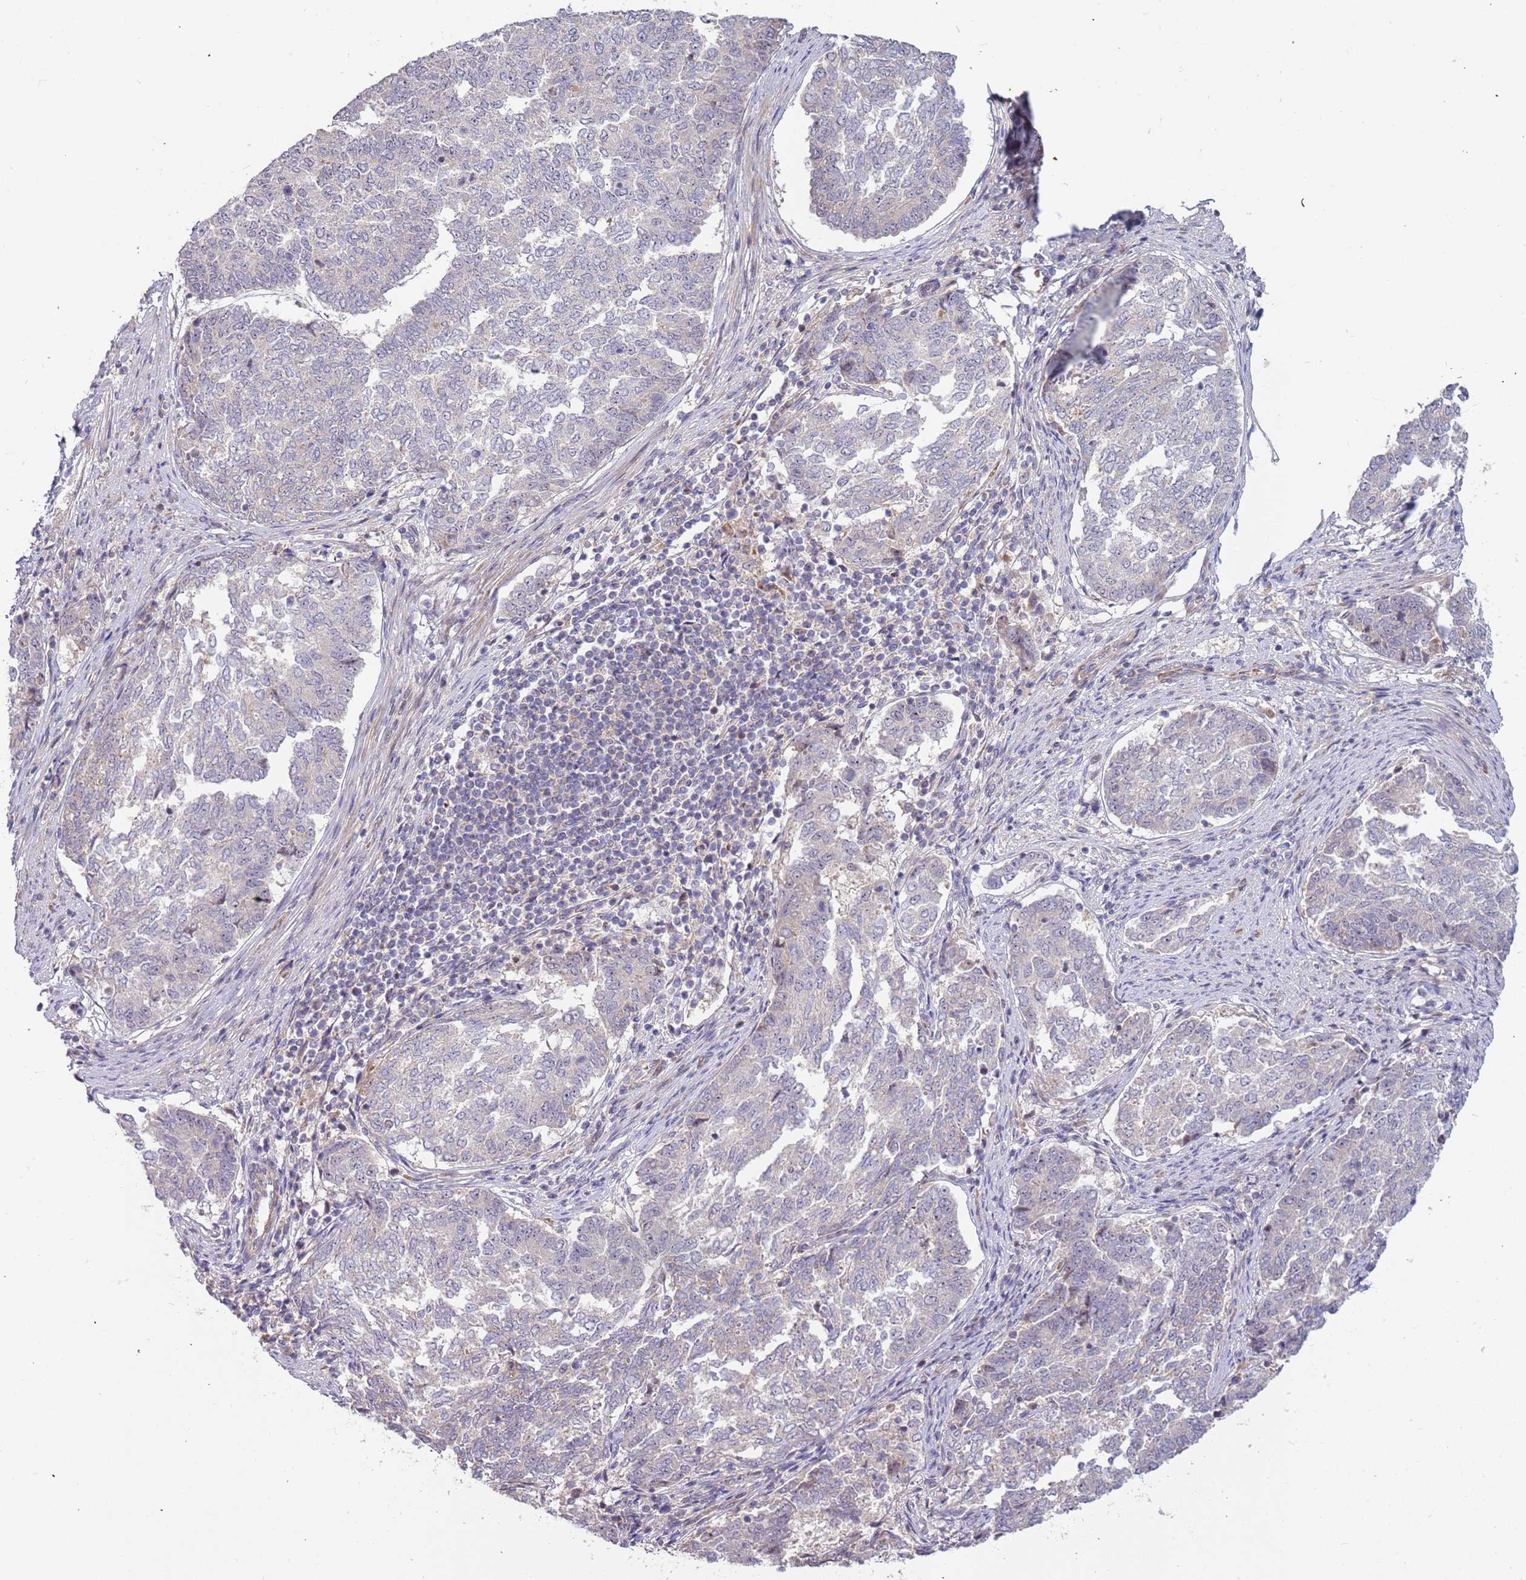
{"staining": {"intensity": "negative", "quantity": "none", "location": "none"}, "tissue": "endometrial cancer", "cell_type": "Tumor cells", "image_type": "cancer", "snomed": [{"axis": "morphology", "description": "Adenocarcinoma, NOS"}, {"axis": "topography", "description": "Endometrium"}], "caption": "There is no significant expression in tumor cells of endometrial cancer (adenocarcinoma). (Brightfield microscopy of DAB (3,3'-diaminobenzidine) immunohistochemistry at high magnification).", "gene": "TRAPPC6B", "patient": {"sex": "female", "age": 80}}